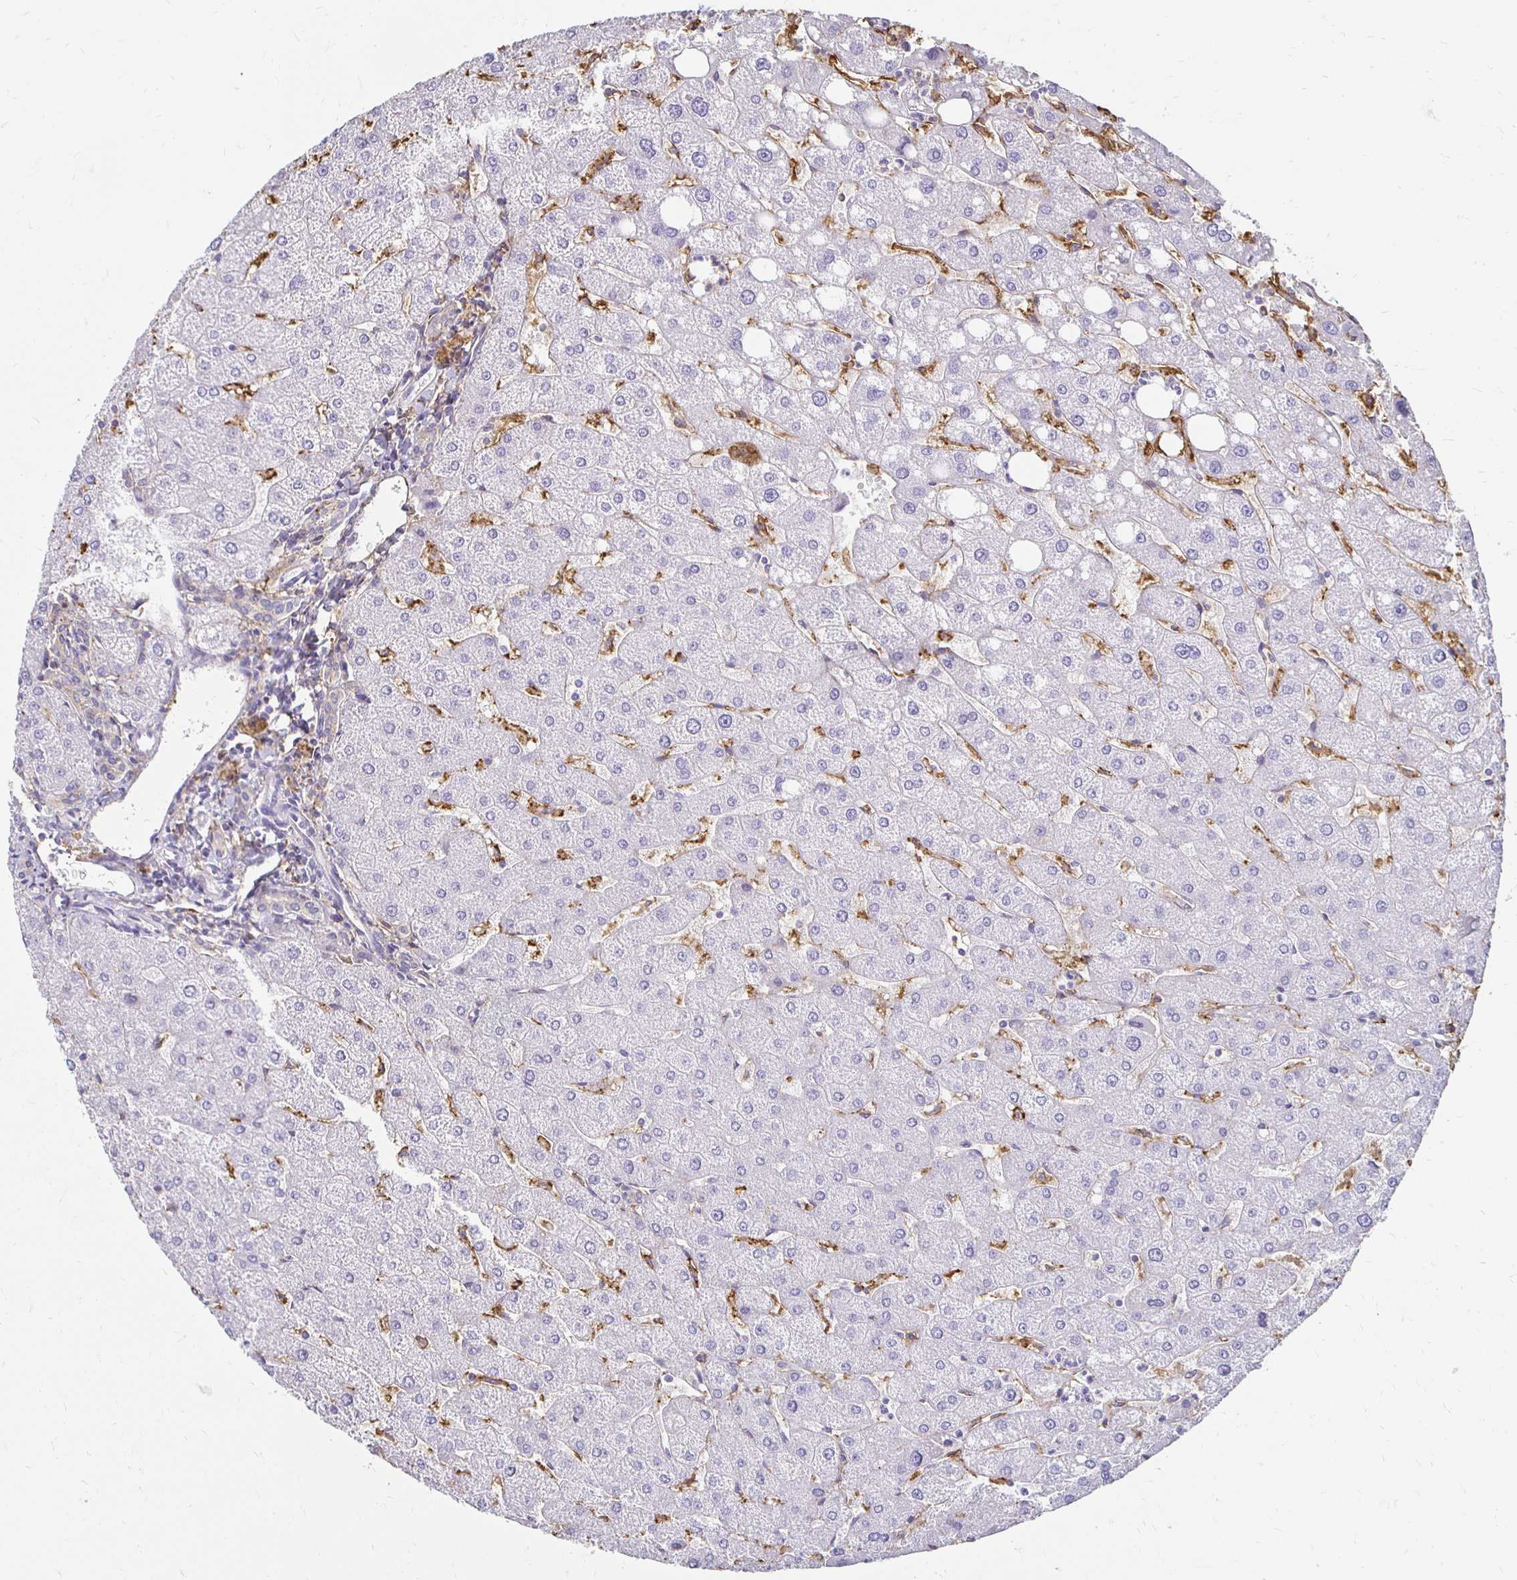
{"staining": {"intensity": "negative", "quantity": "none", "location": "none"}, "tissue": "liver", "cell_type": "Cholangiocytes", "image_type": "normal", "snomed": [{"axis": "morphology", "description": "Normal tissue, NOS"}, {"axis": "topography", "description": "Liver"}], "caption": "Cholangiocytes are negative for protein expression in normal human liver. Brightfield microscopy of immunohistochemistry stained with DAB (3,3'-diaminobenzidine) (brown) and hematoxylin (blue), captured at high magnification.", "gene": "TAS1R3", "patient": {"sex": "male", "age": 67}}